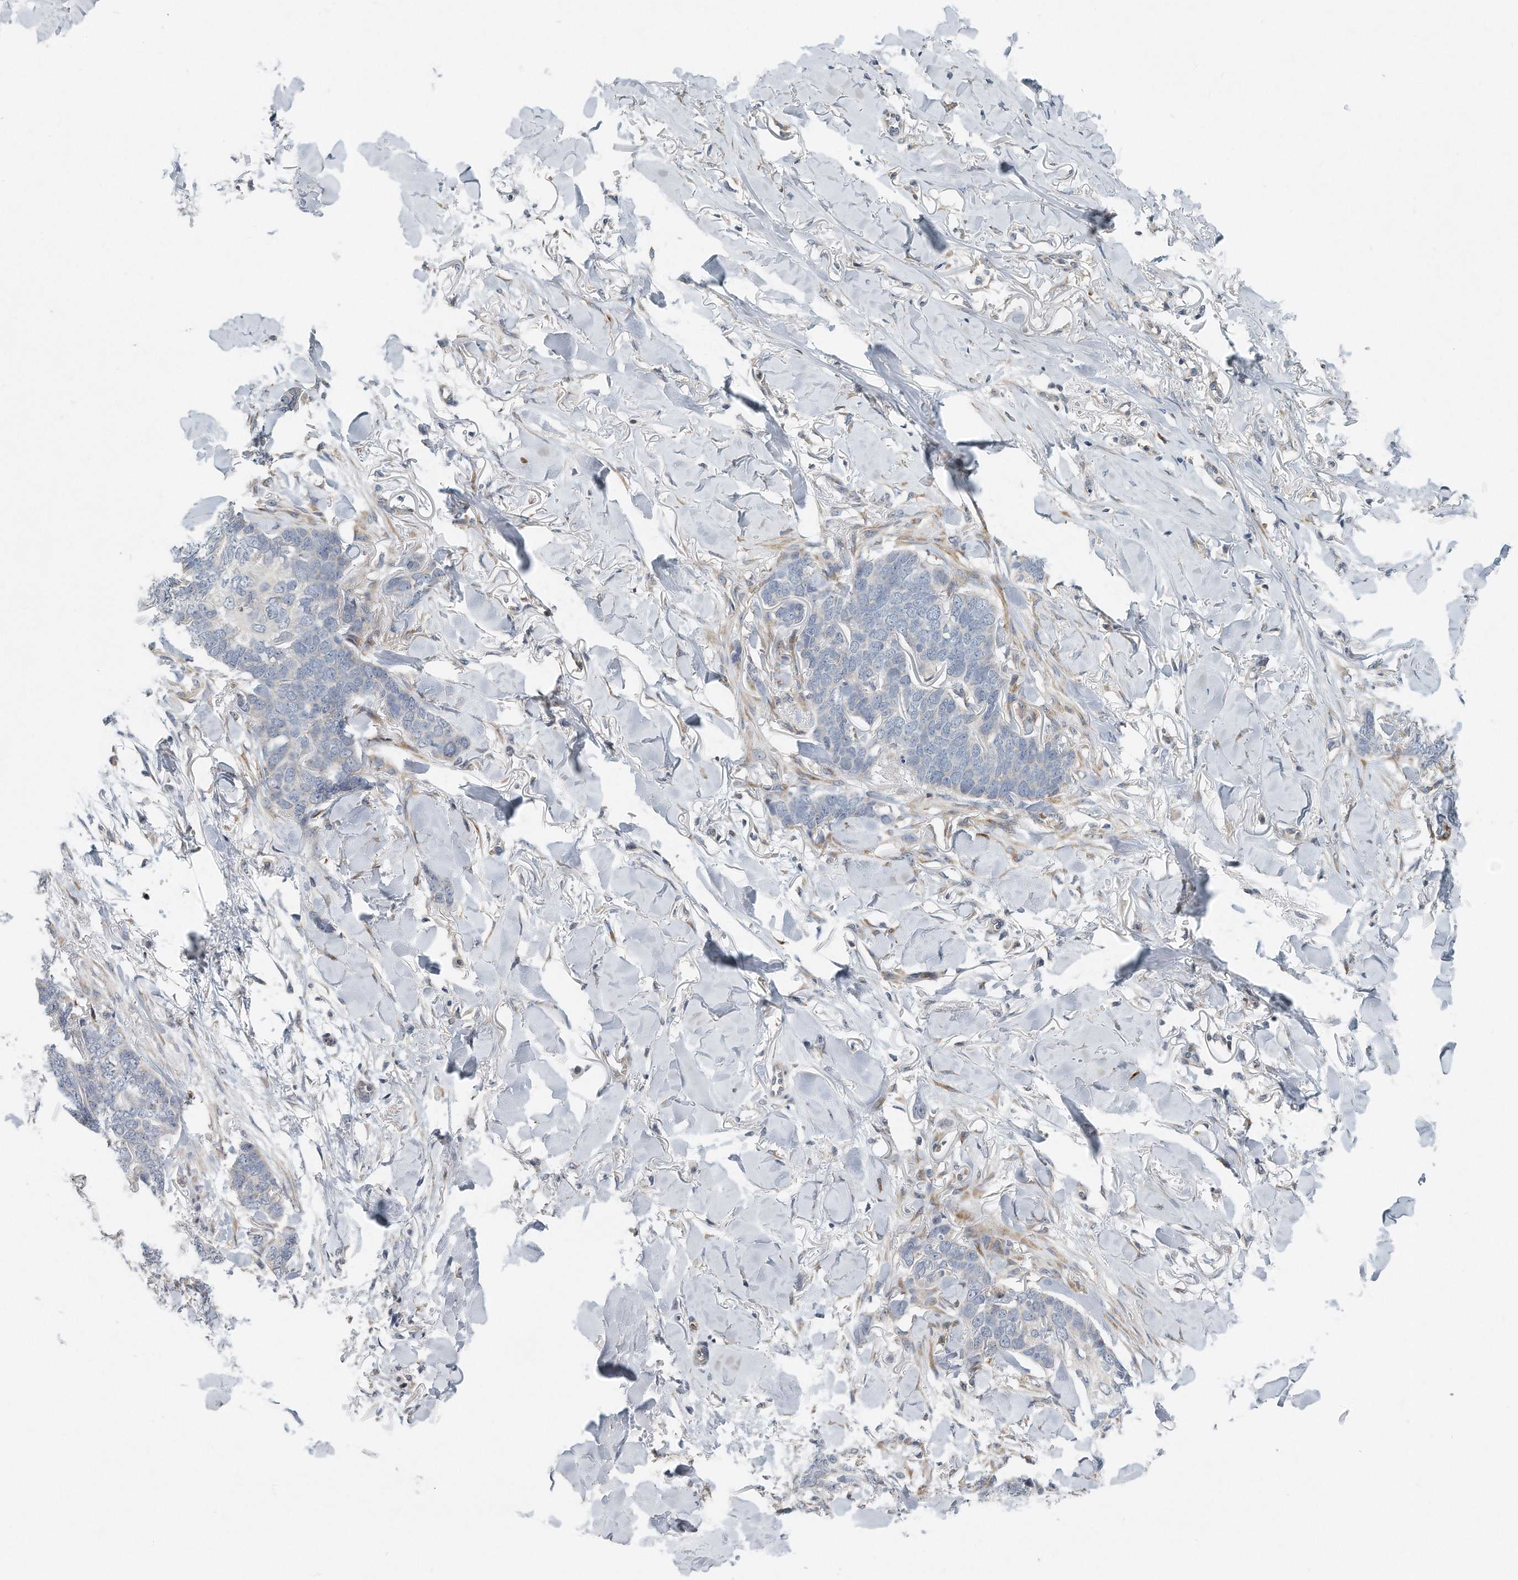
{"staining": {"intensity": "negative", "quantity": "none", "location": "none"}, "tissue": "skin cancer", "cell_type": "Tumor cells", "image_type": "cancer", "snomed": [{"axis": "morphology", "description": "Normal tissue, NOS"}, {"axis": "morphology", "description": "Basal cell carcinoma"}, {"axis": "topography", "description": "Skin"}], "caption": "Skin cancer (basal cell carcinoma) was stained to show a protein in brown. There is no significant expression in tumor cells.", "gene": "VLDLR", "patient": {"sex": "male", "age": 77}}